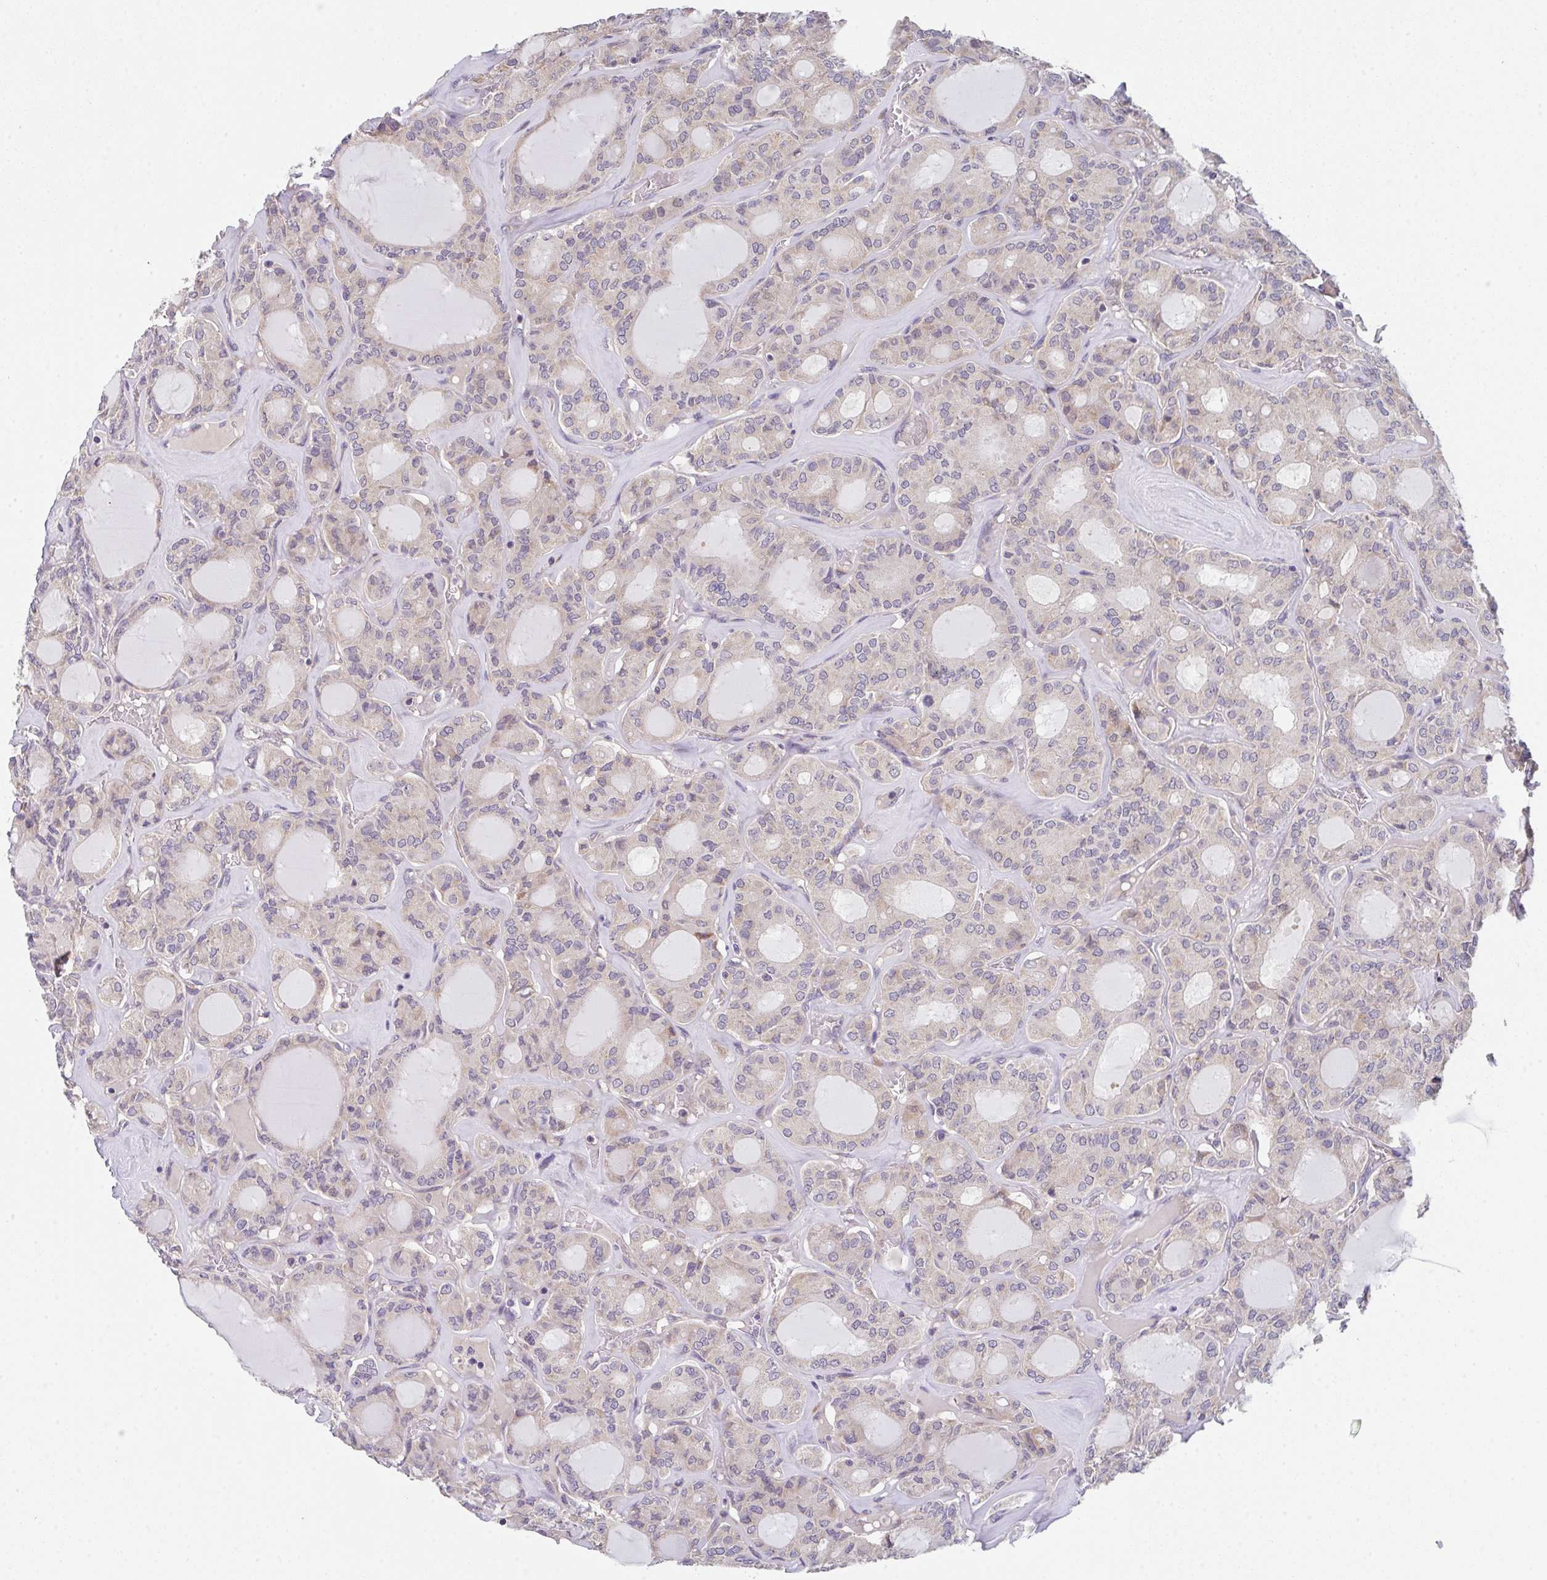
{"staining": {"intensity": "weak", "quantity": "25%-75%", "location": "cytoplasmic/membranous"}, "tissue": "thyroid cancer", "cell_type": "Tumor cells", "image_type": "cancer", "snomed": [{"axis": "morphology", "description": "Papillary adenocarcinoma, NOS"}, {"axis": "topography", "description": "Thyroid gland"}], "caption": "There is low levels of weak cytoplasmic/membranous positivity in tumor cells of thyroid cancer (papillary adenocarcinoma), as demonstrated by immunohistochemical staining (brown color).", "gene": "TSPAN31", "patient": {"sex": "male", "age": 87}}